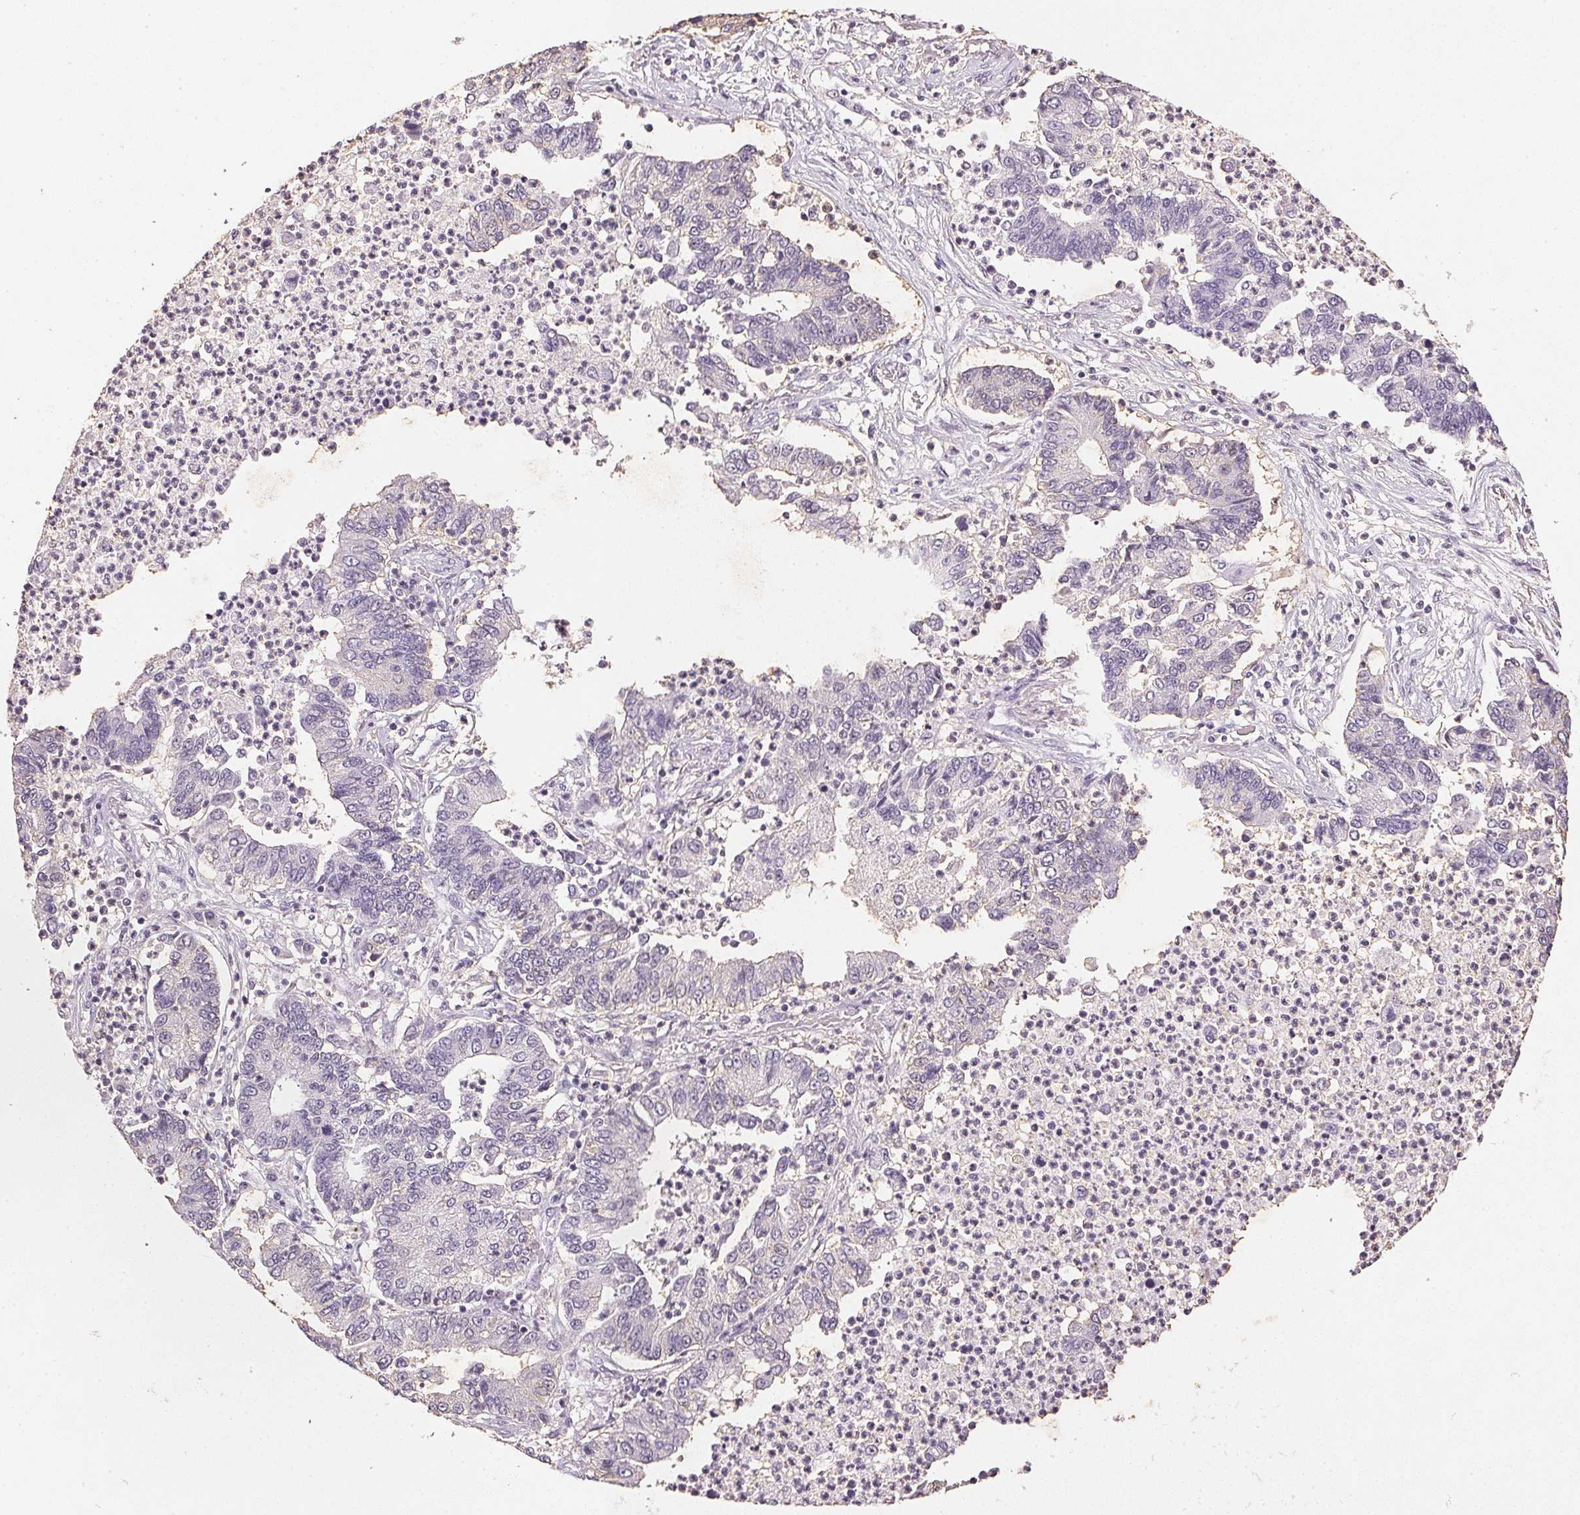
{"staining": {"intensity": "negative", "quantity": "none", "location": "none"}, "tissue": "lung cancer", "cell_type": "Tumor cells", "image_type": "cancer", "snomed": [{"axis": "morphology", "description": "Adenocarcinoma, NOS"}, {"axis": "topography", "description": "Lung"}], "caption": "An immunohistochemistry micrograph of adenocarcinoma (lung) is shown. There is no staining in tumor cells of adenocarcinoma (lung).", "gene": "SMTN", "patient": {"sex": "female", "age": 57}}